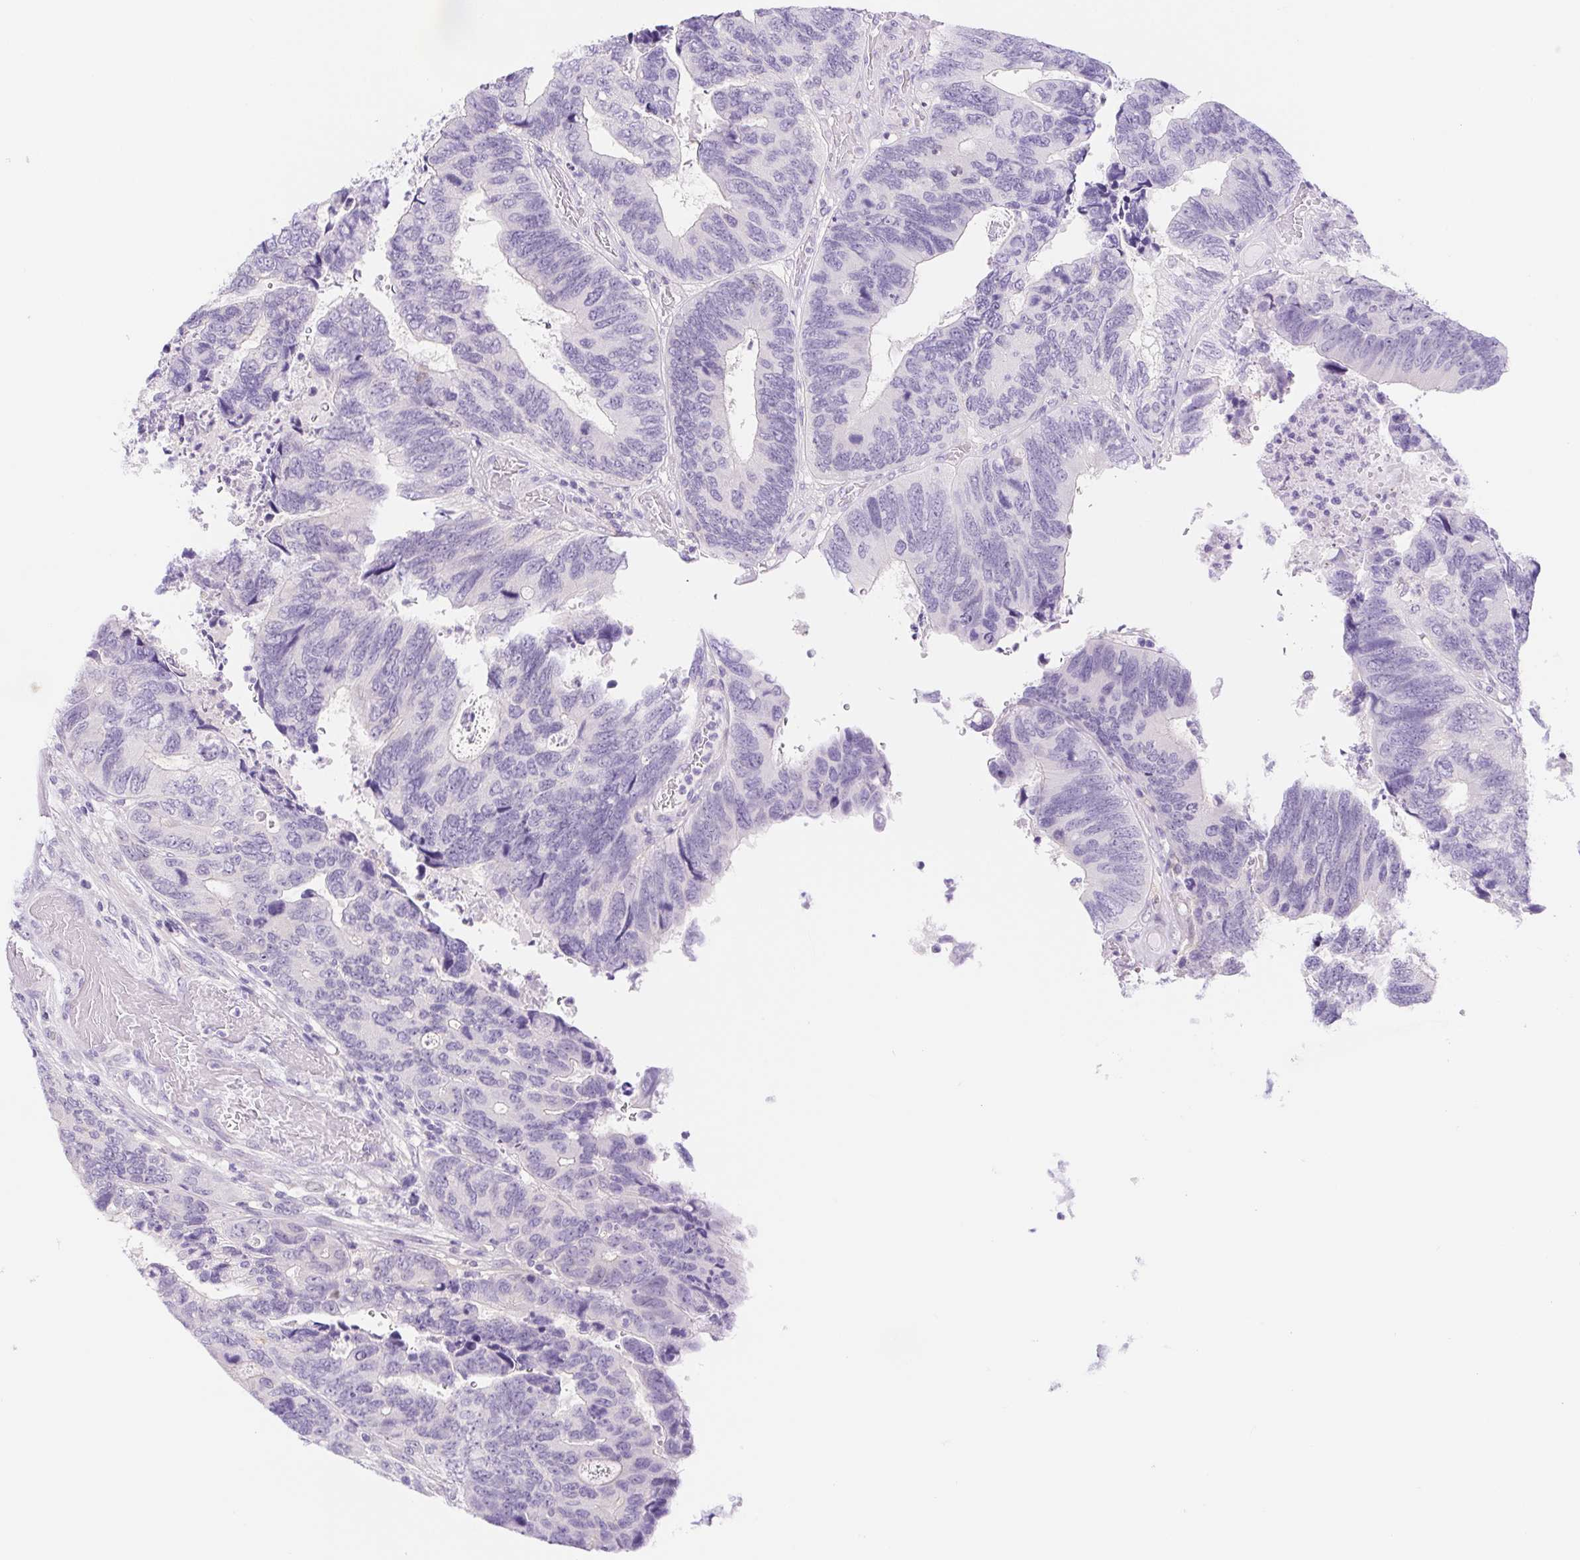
{"staining": {"intensity": "negative", "quantity": "none", "location": "none"}, "tissue": "colorectal cancer", "cell_type": "Tumor cells", "image_type": "cancer", "snomed": [{"axis": "morphology", "description": "Adenocarcinoma, NOS"}, {"axis": "topography", "description": "Colon"}], "caption": "Immunohistochemical staining of human colorectal adenocarcinoma shows no significant positivity in tumor cells. (IHC, brightfield microscopy, high magnification).", "gene": "DYNC2LI1", "patient": {"sex": "female", "age": 67}}